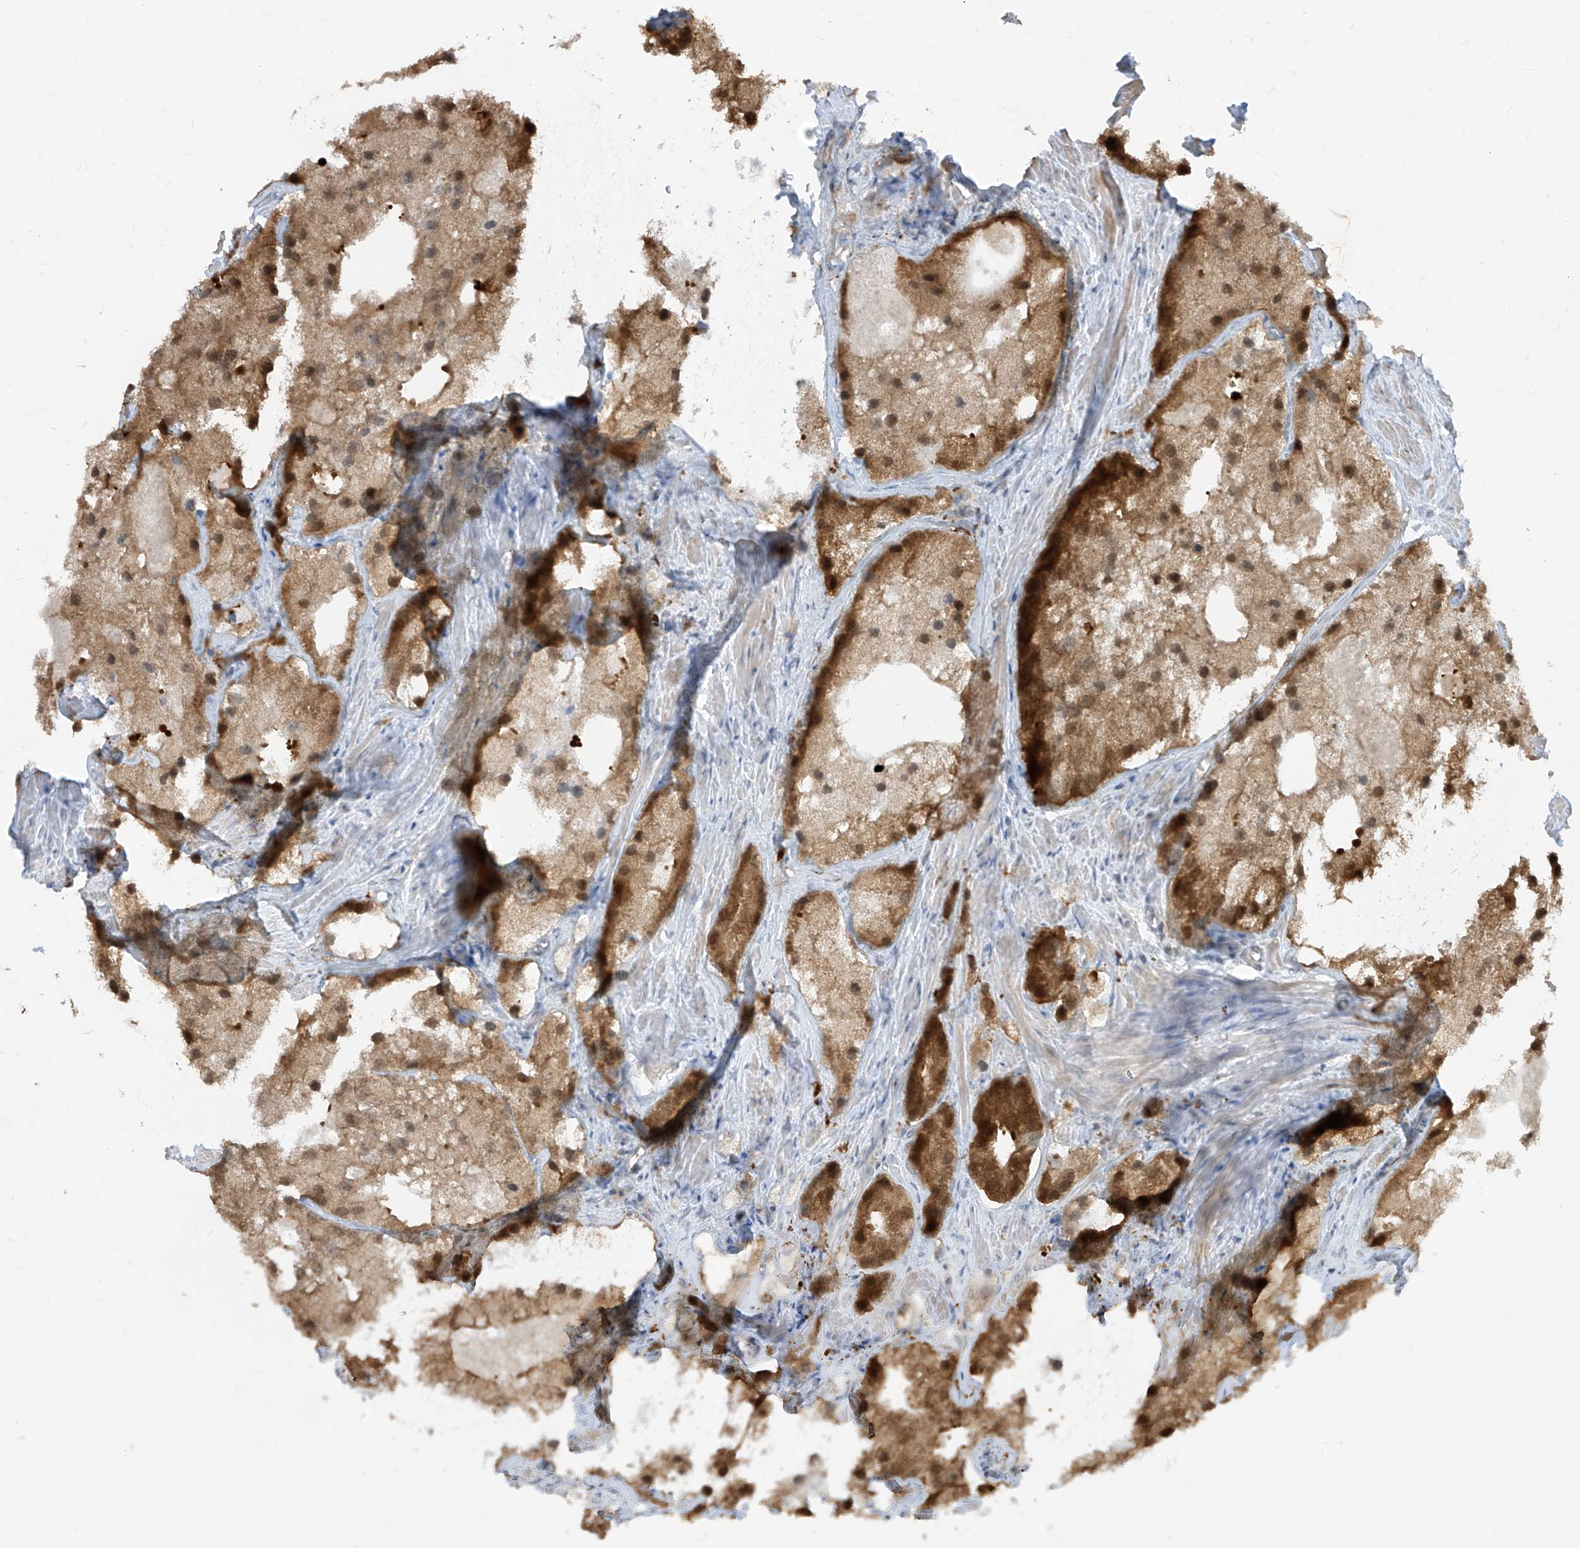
{"staining": {"intensity": "moderate", "quantity": ">75%", "location": "cytoplasmic/membranous,nuclear"}, "tissue": "prostate cancer", "cell_type": "Tumor cells", "image_type": "cancer", "snomed": [{"axis": "morphology", "description": "Adenocarcinoma, Low grade"}, {"axis": "topography", "description": "Prostate"}], "caption": "This micrograph demonstrates immunohistochemistry staining of prostate cancer, with medium moderate cytoplasmic/membranous and nuclear expression in approximately >75% of tumor cells.", "gene": "TTC38", "patient": {"sex": "male", "age": 69}}